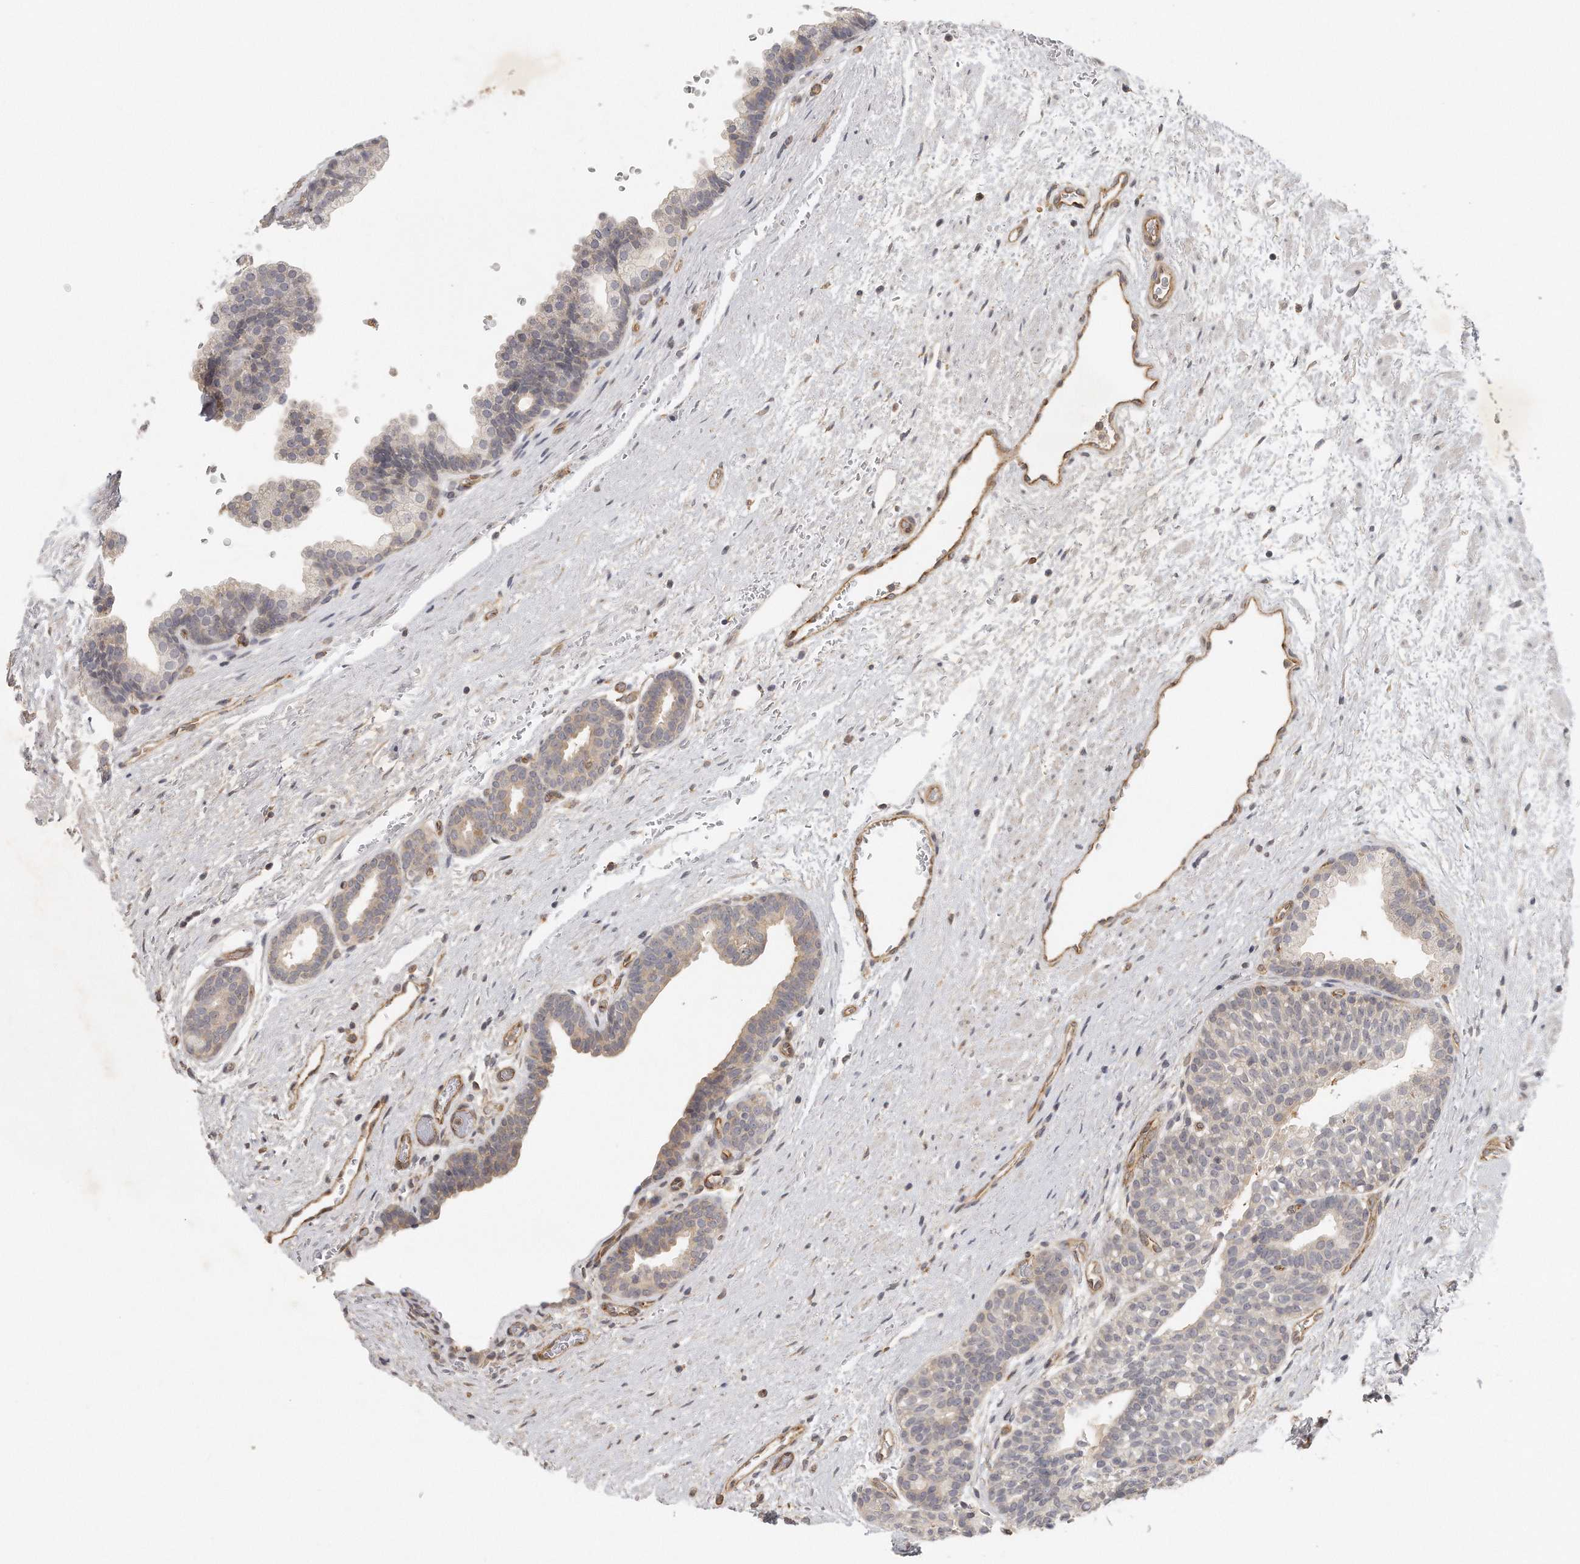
{"staining": {"intensity": "weak", "quantity": "<25%", "location": "cytoplasmic/membranous"}, "tissue": "prostate", "cell_type": "Glandular cells", "image_type": "normal", "snomed": [{"axis": "morphology", "description": "Normal tissue, NOS"}, {"axis": "topography", "description": "Prostate"}], "caption": "This histopathology image is of benign prostate stained with IHC to label a protein in brown with the nuclei are counter-stained blue. There is no positivity in glandular cells. Nuclei are stained in blue.", "gene": "MTERF4", "patient": {"sex": "male", "age": 48}}